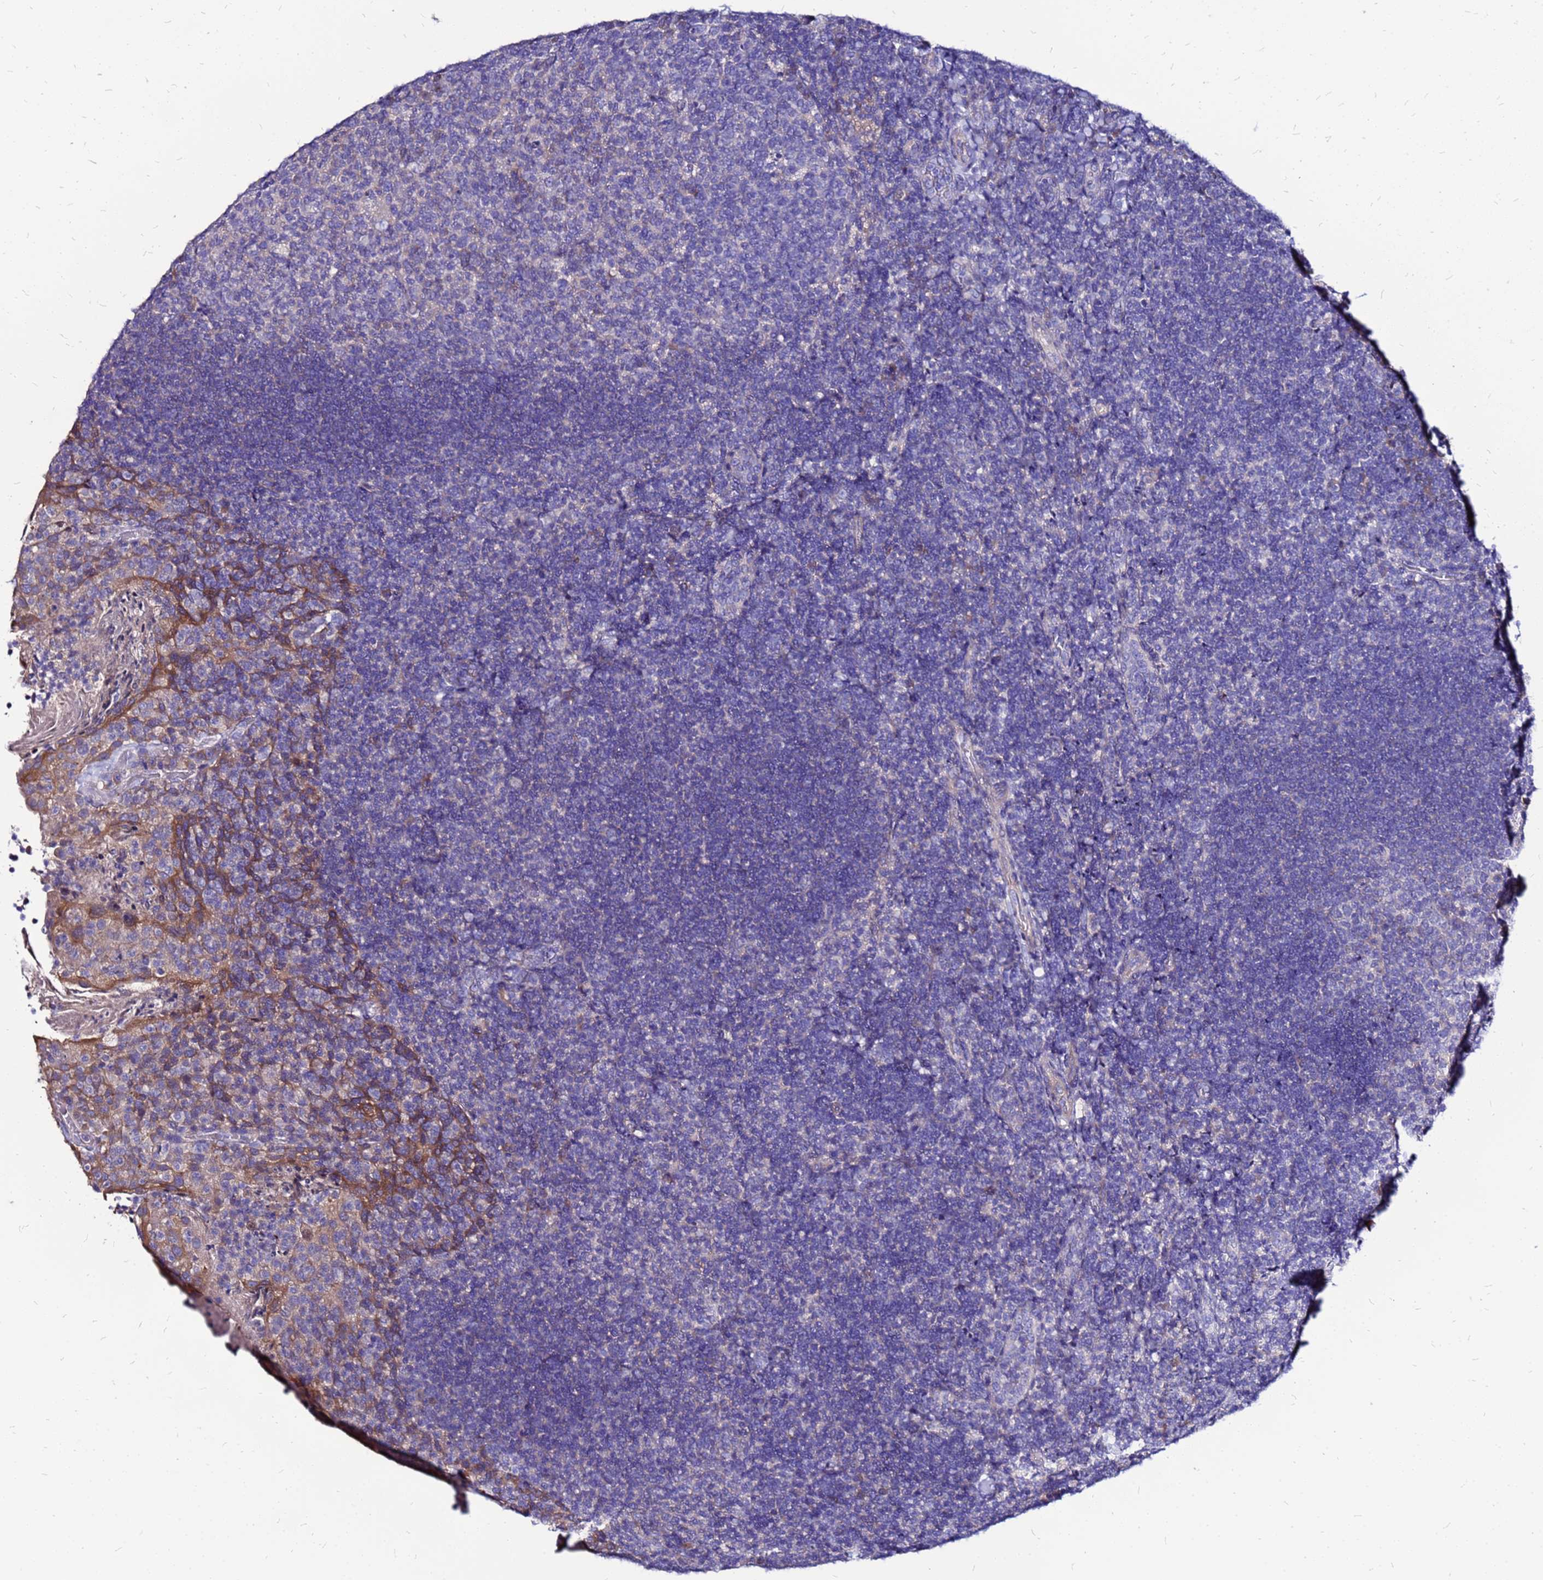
{"staining": {"intensity": "negative", "quantity": "none", "location": "none"}, "tissue": "tonsil", "cell_type": "Germinal center cells", "image_type": "normal", "snomed": [{"axis": "morphology", "description": "Normal tissue, NOS"}, {"axis": "topography", "description": "Tonsil"}], "caption": "Human tonsil stained for a protein using IHC displays no staining in germinal center cells.", "gene": "ARHGEF35", "patient": {"sex": "female", "age": 10}}